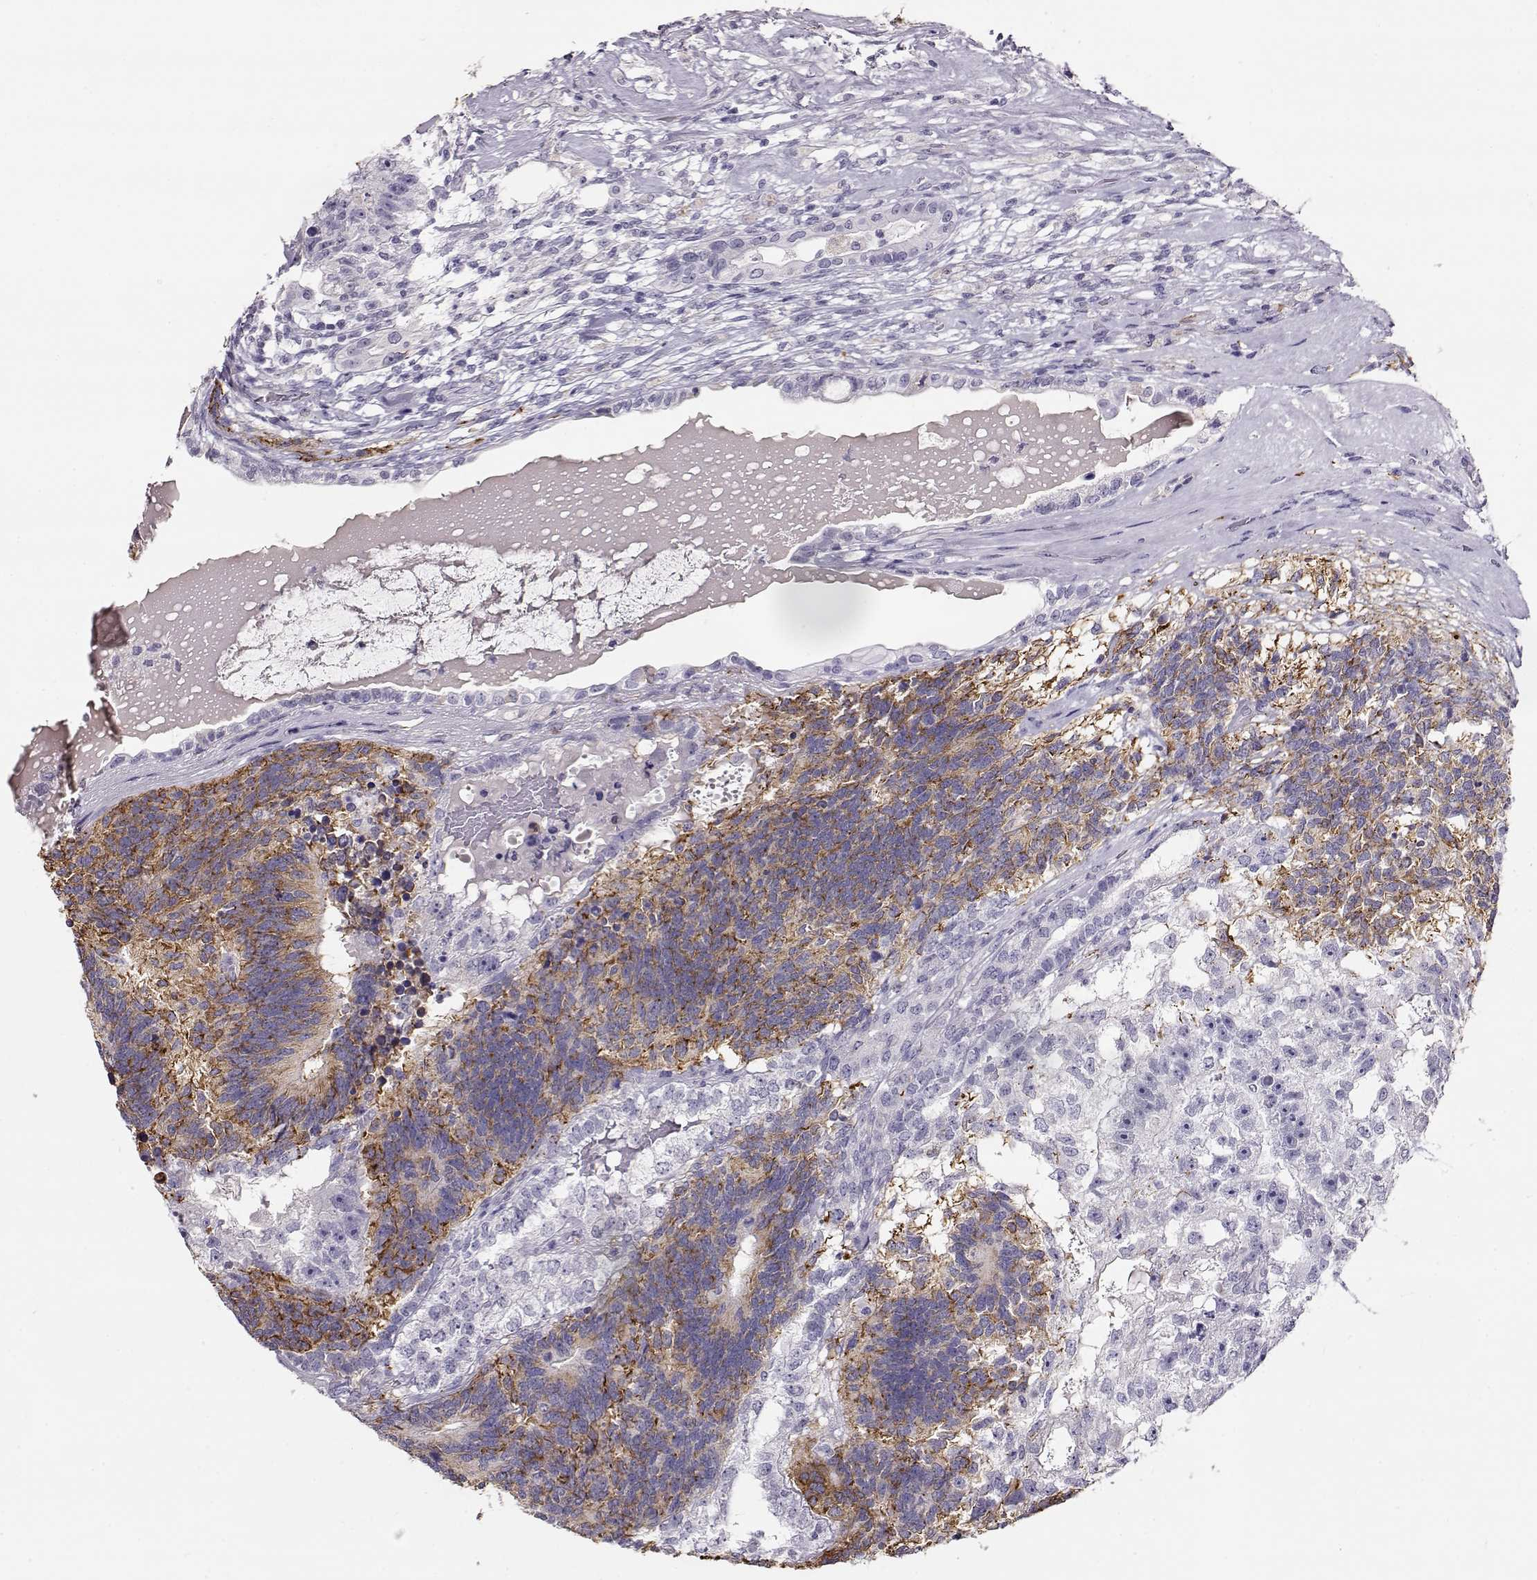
{"staining": {"intensity": "moderate", "quantity": "<25%", "location": "cytoplasmic/membranous"}, "tissue": "testis cancer", "cell_type": "Tumor cells", "image_type": "cancer", "snomed": [{"axis": "morphology", "description": "Seminoma, NOS"}, {"axis": "morphology", "description": "Carcinoma, Embryonal, NOS"}, {"axis": "topography", "description": "Testis"}], "caption": "About <25% of tumor cells in testis cancer demonstrate moderate cytoplasmic/membranous protein expression as visualized by brown immunohistochemical staining.", "gene": "RBM44", "patient": {"sex": "male", "age": 41}}